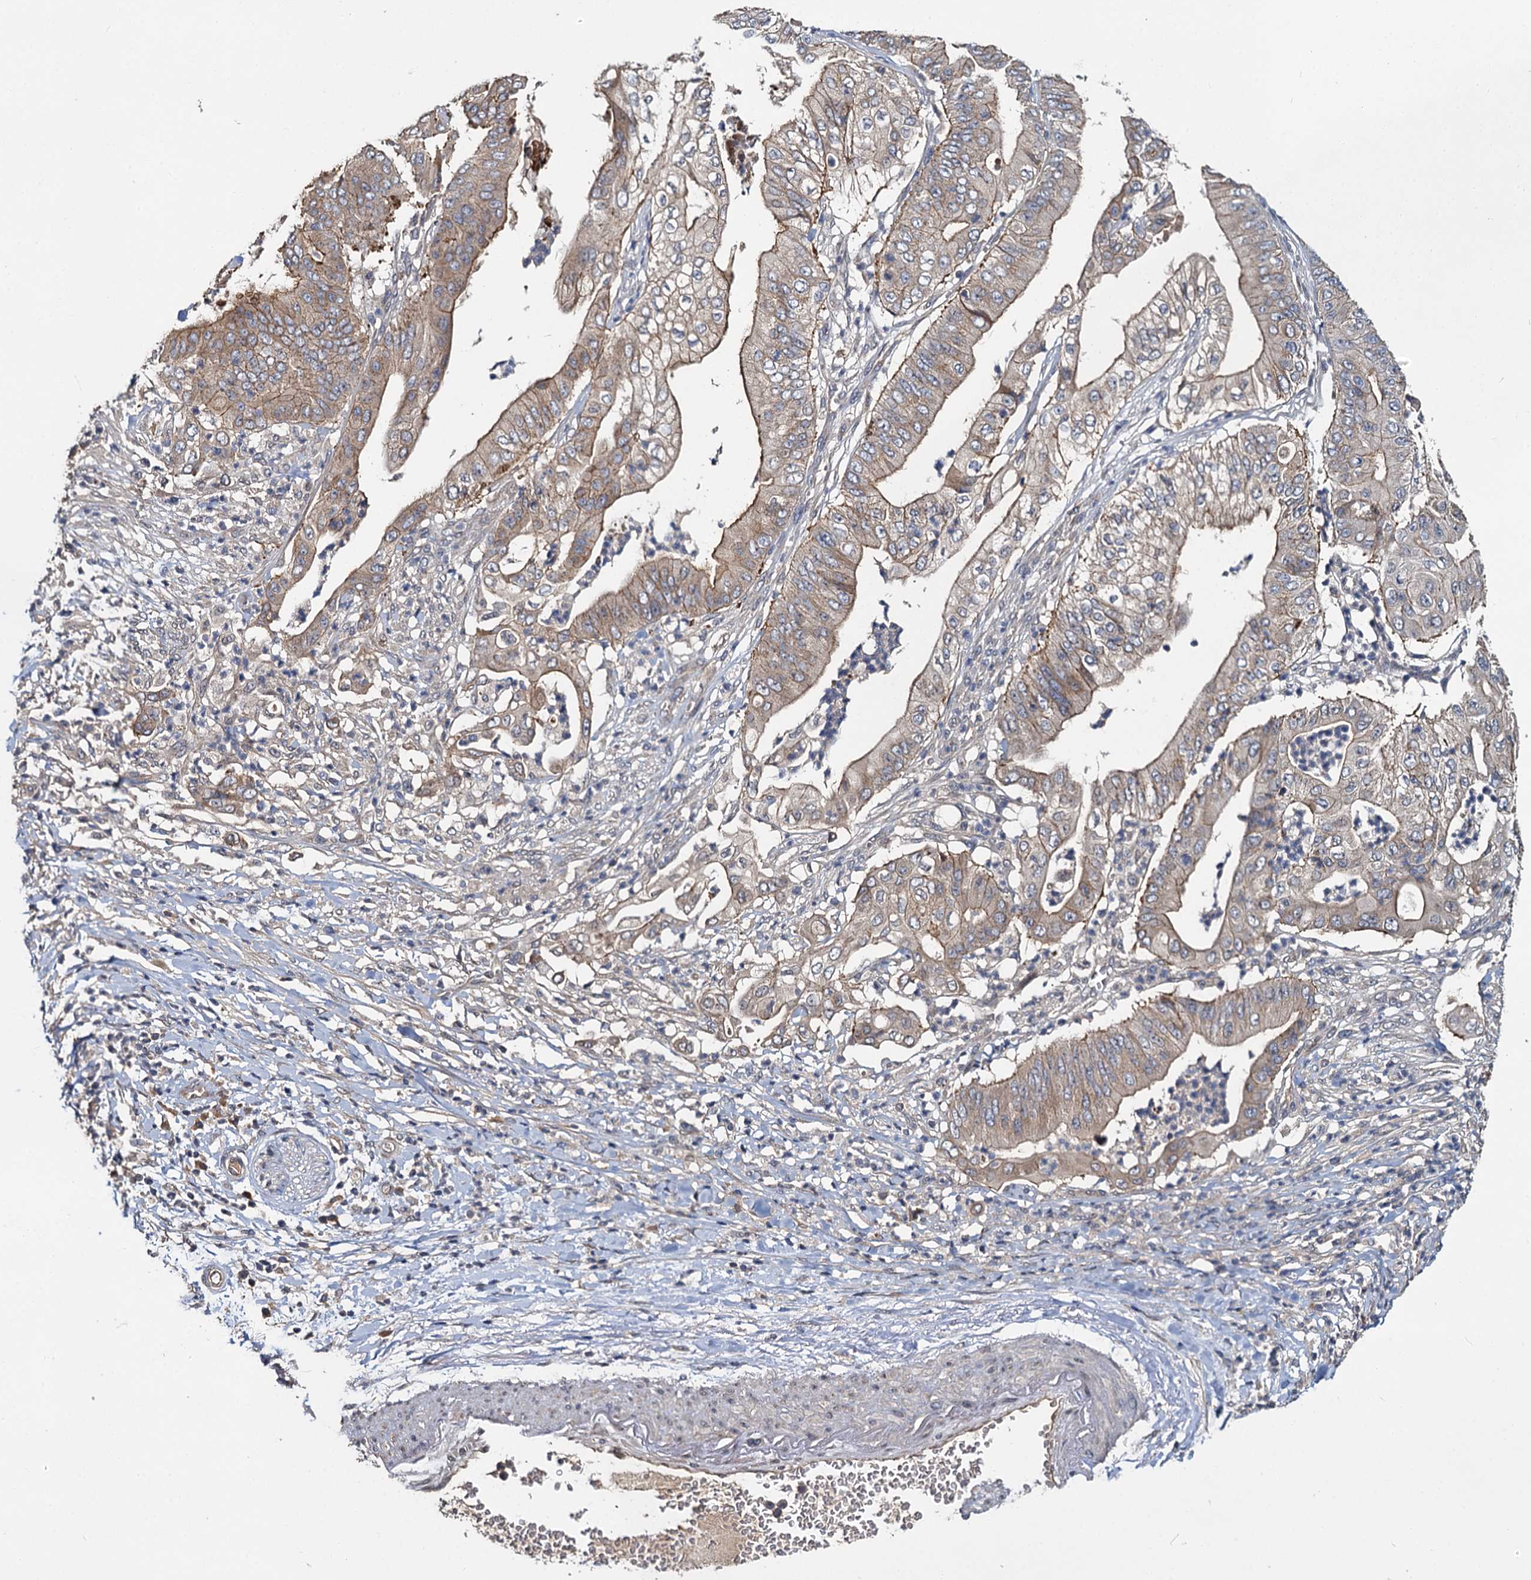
{"staining": {"intensity": "moderate", "quantity": ">75%", "location": "cytoplasmic/membranous"}, "tissue": "pancreatic cancer", "cell_type": "Tumor cells", "image_type": "cancer", "snomed": [{"axis": "morphology", "description": "Adenocarcinoma, NOS"}, {"axis": "topography", "description": "Pancreas"}], "caption": "This image shows immunohistochemistry staining of pancreatic adenocarcinoma, with medium moderate cytoplasmic/membranous positivity in about >75% of tumor cells.", "gene": "ZNF324", "patient": {"sex": "female", "age": 77}}